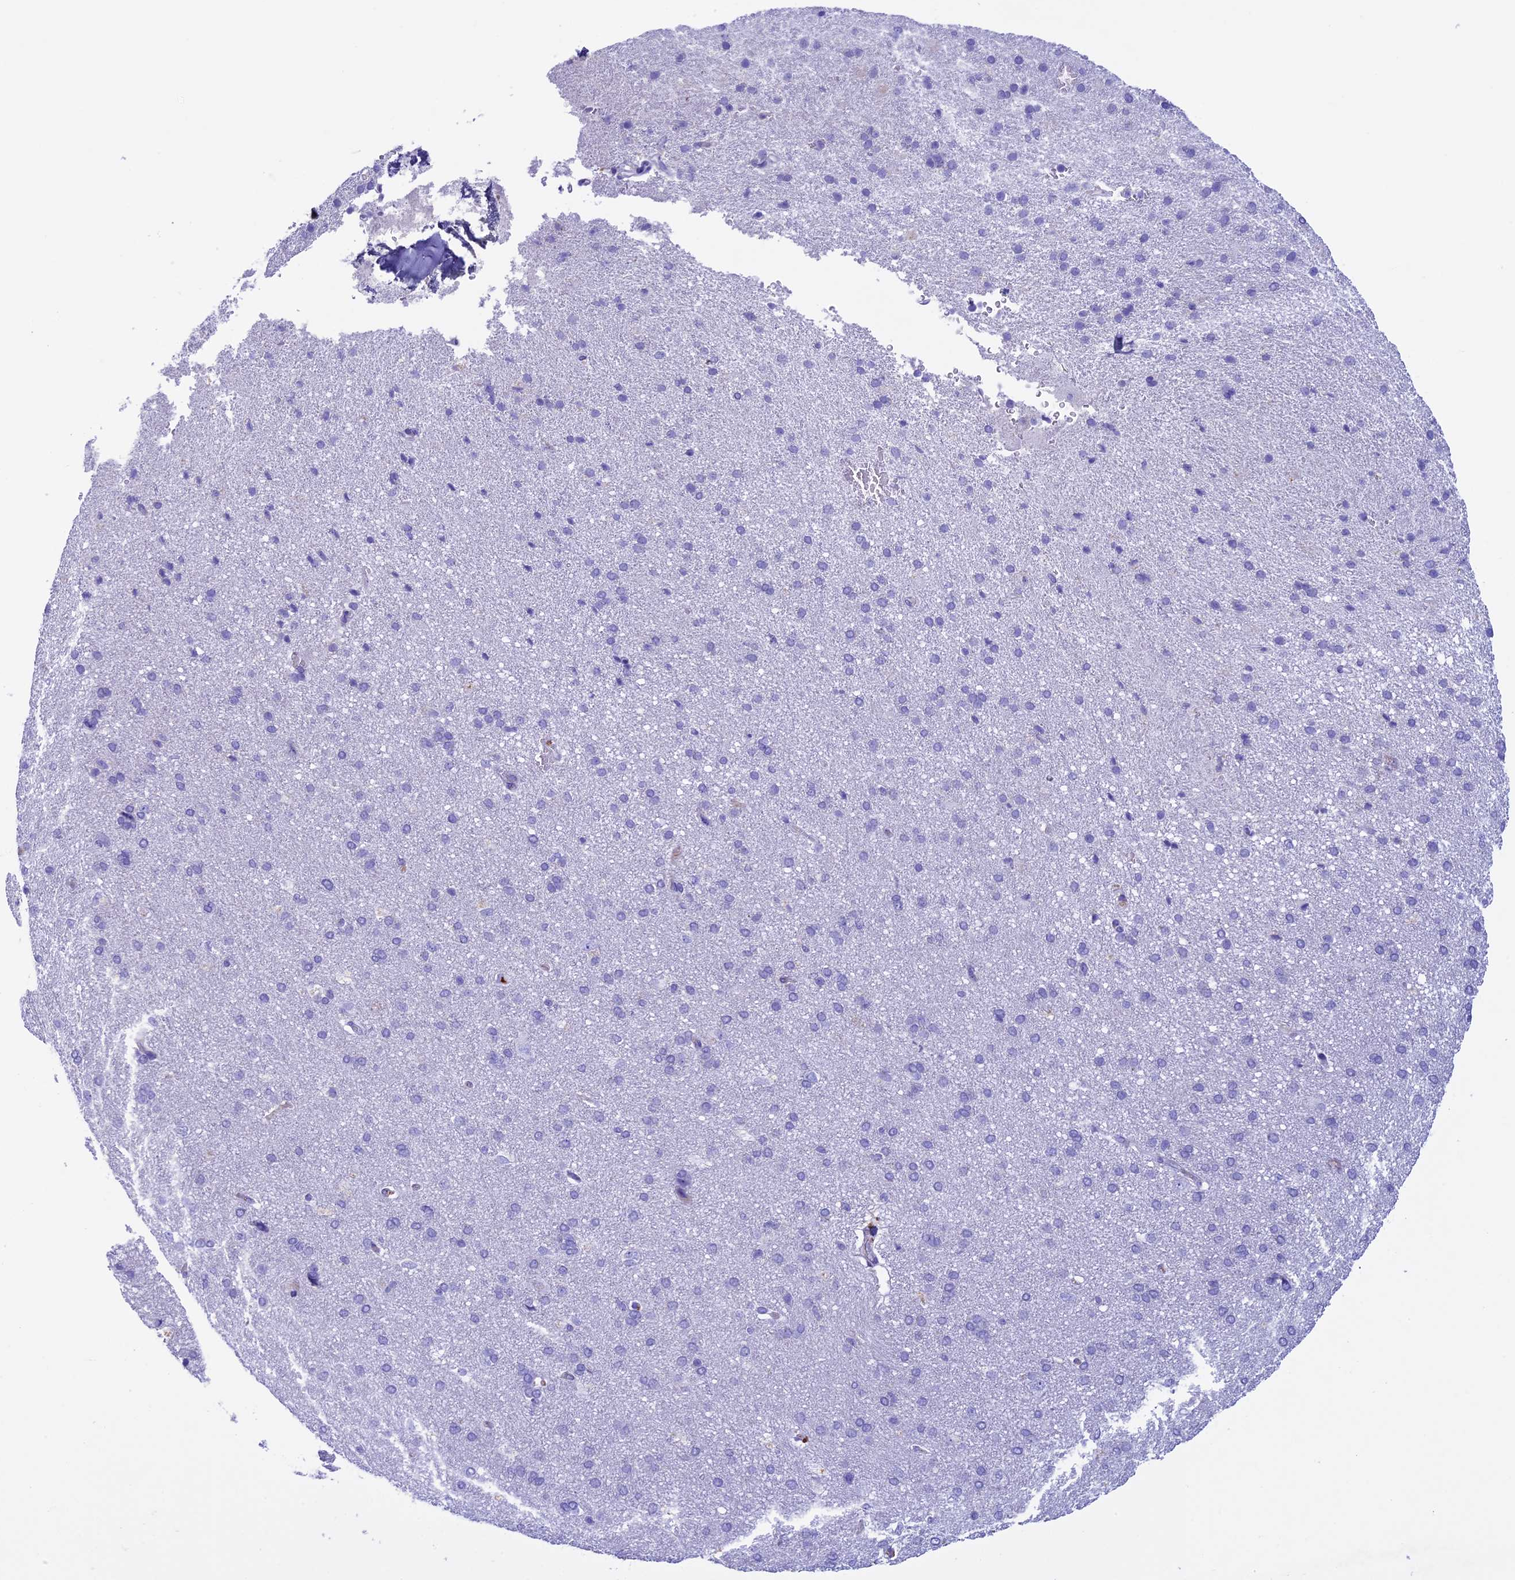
{"staining": {"intensity": "negative", "quantity": "none", "location": "none"}, "tissue": "cerebral cortex", "cell_type": "Endothelial cells", "image_type": "normal", "snomed": [{"axis": "morphology", "description": "Normal tissue, NOS"}, {"axis": "topography", "description": "Cerebral cortex"}], "caption": "Immunohistochemical staining of benign human cerebral cortex reveals no significant staining in endothelial cells. The staining was performed using DAB (3,3'-diaminobenzidine) to visualize the protein expression in brown, while the nuclei were stained in blue with hematoxylin (Magnification: 20x).", "gene": "IGSF6", "patient": {"sex": "male", "age": 62}}